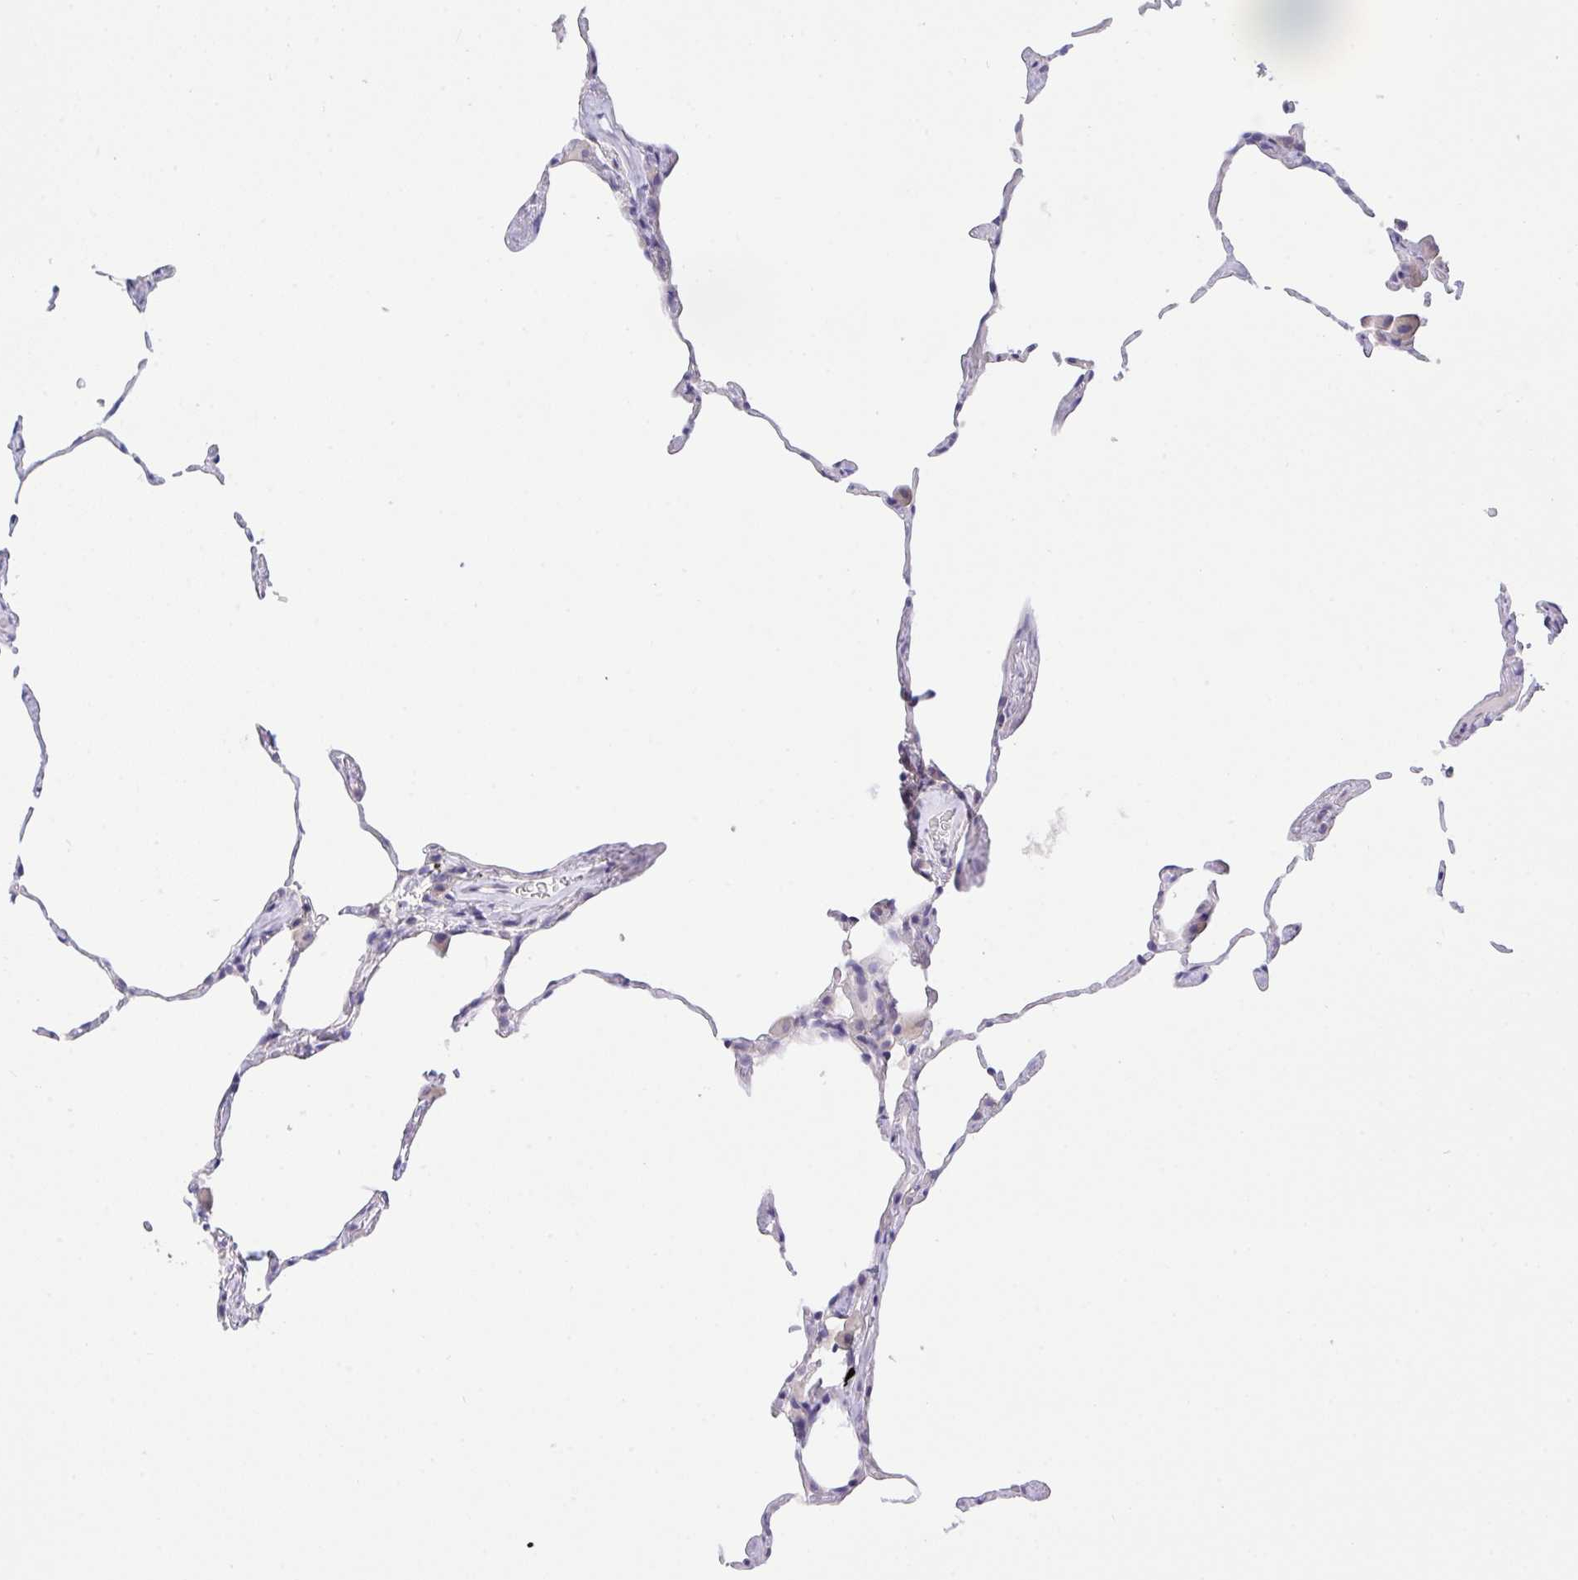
{"staining": {"intensity": "negative", "quantity": "none", "location": "none"}, "tissue": "lung", "cell_type": "Alveolar cells", "image_type": "normal", "snomed": [{"axis": "morphology", "description": "Normal tissue, NOS"}, {"axis": "topography", "description": "Lung"}], "caption": "Photomicrograph shows no significant protein expression in alveolar cells of benign lung.", "gene": "HOXD12", "patient": {"sex": "female", "age": 57}}